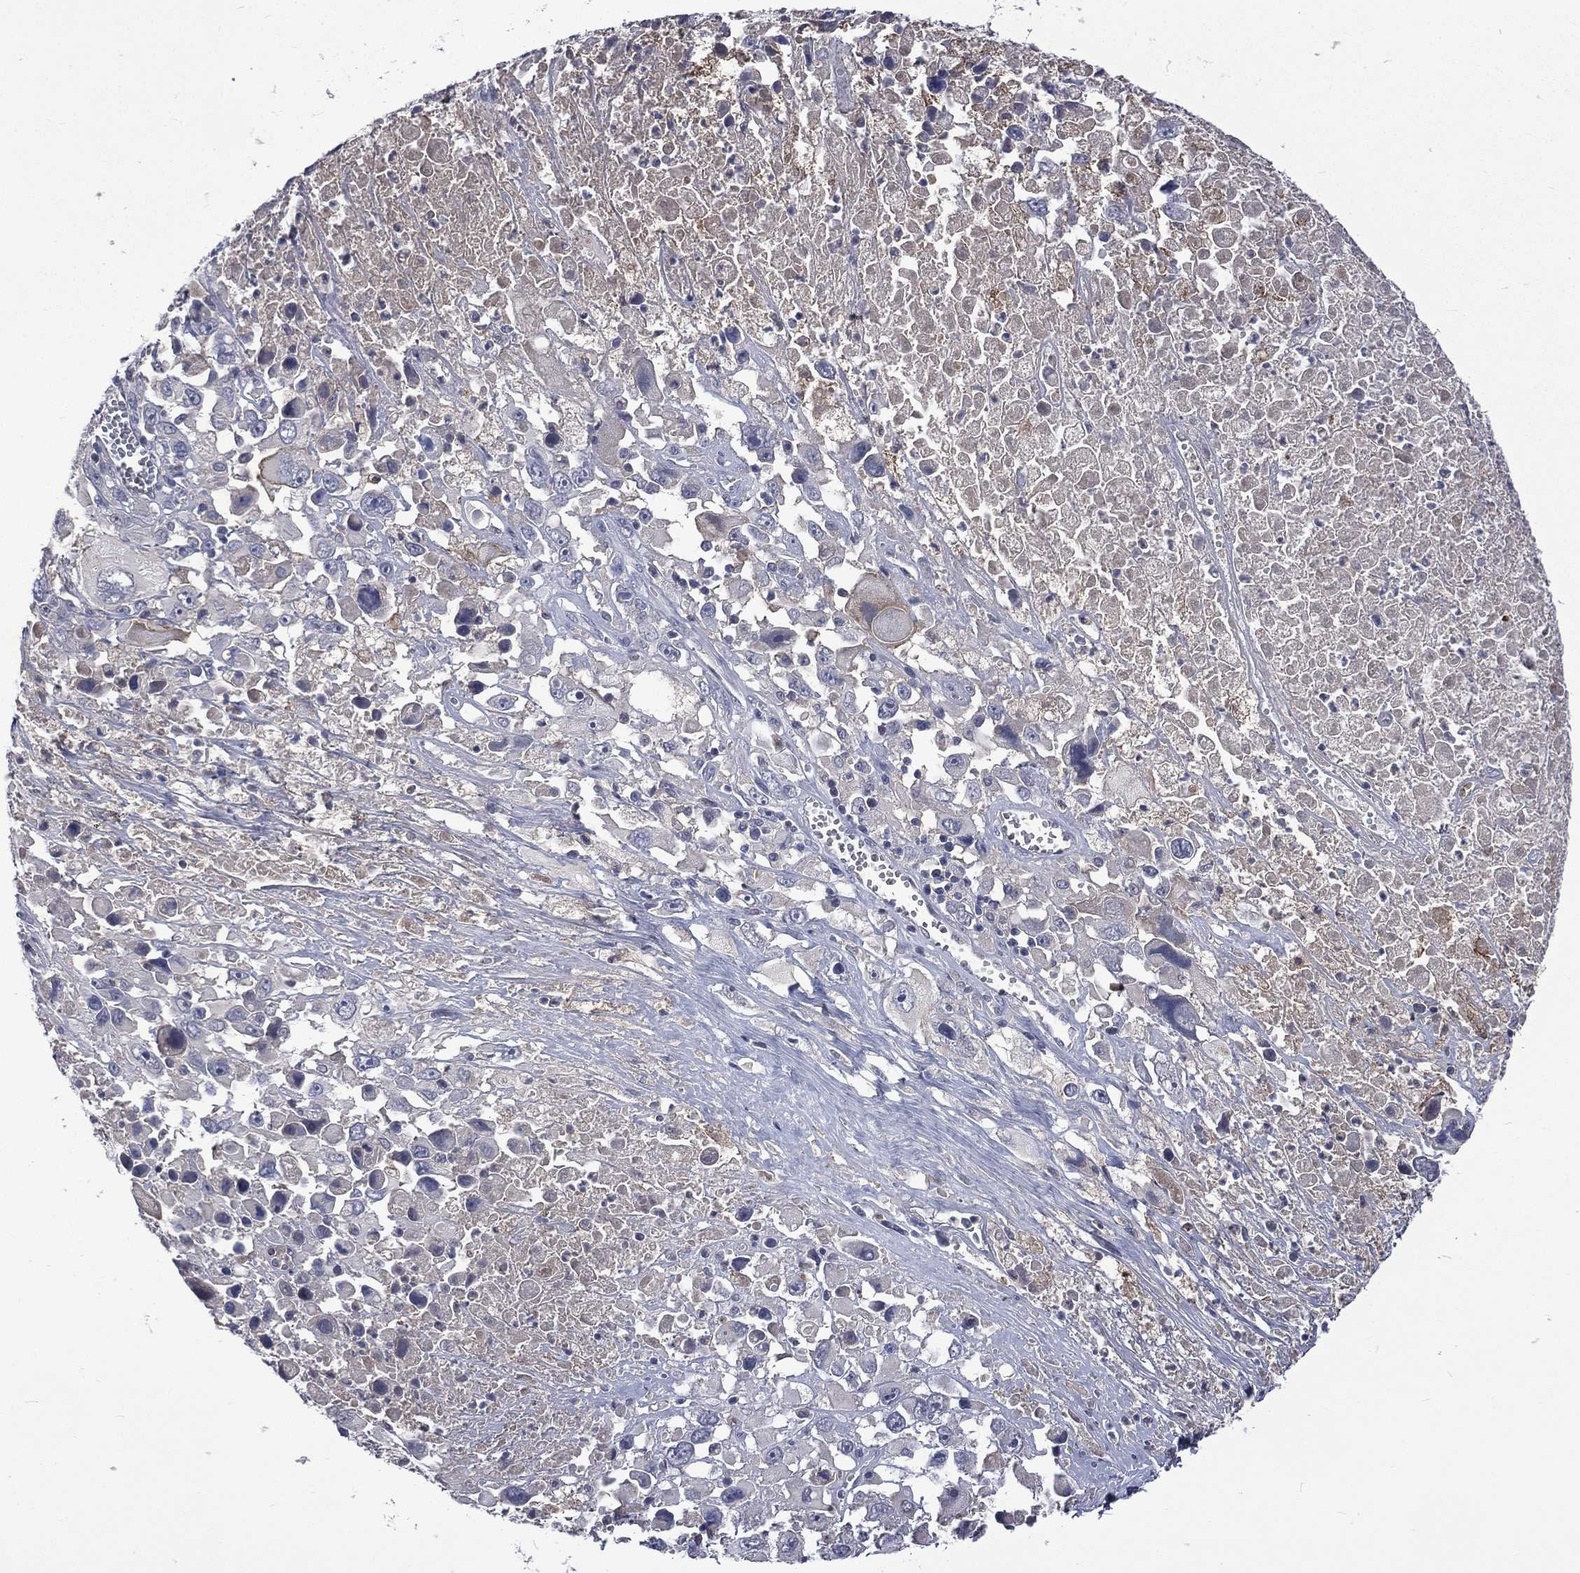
{"staining": {"intensity": "negative", "quantity": "none", "location": "none"}, "tissue": "melanoma", "cell_type": "Tumor cells", "image_type": "cancer", "snomed": [{"axis": "morphology", "description": "Malignant melanoma, Metastatic site"}, {"axis": "topography", "description": "Soft tissue"}], "caption": "The IHC image has no significant expression in tumor cells of melanoma tissue.", "gene": "CA12", "patient": {"sex": "male", "age": 50}}